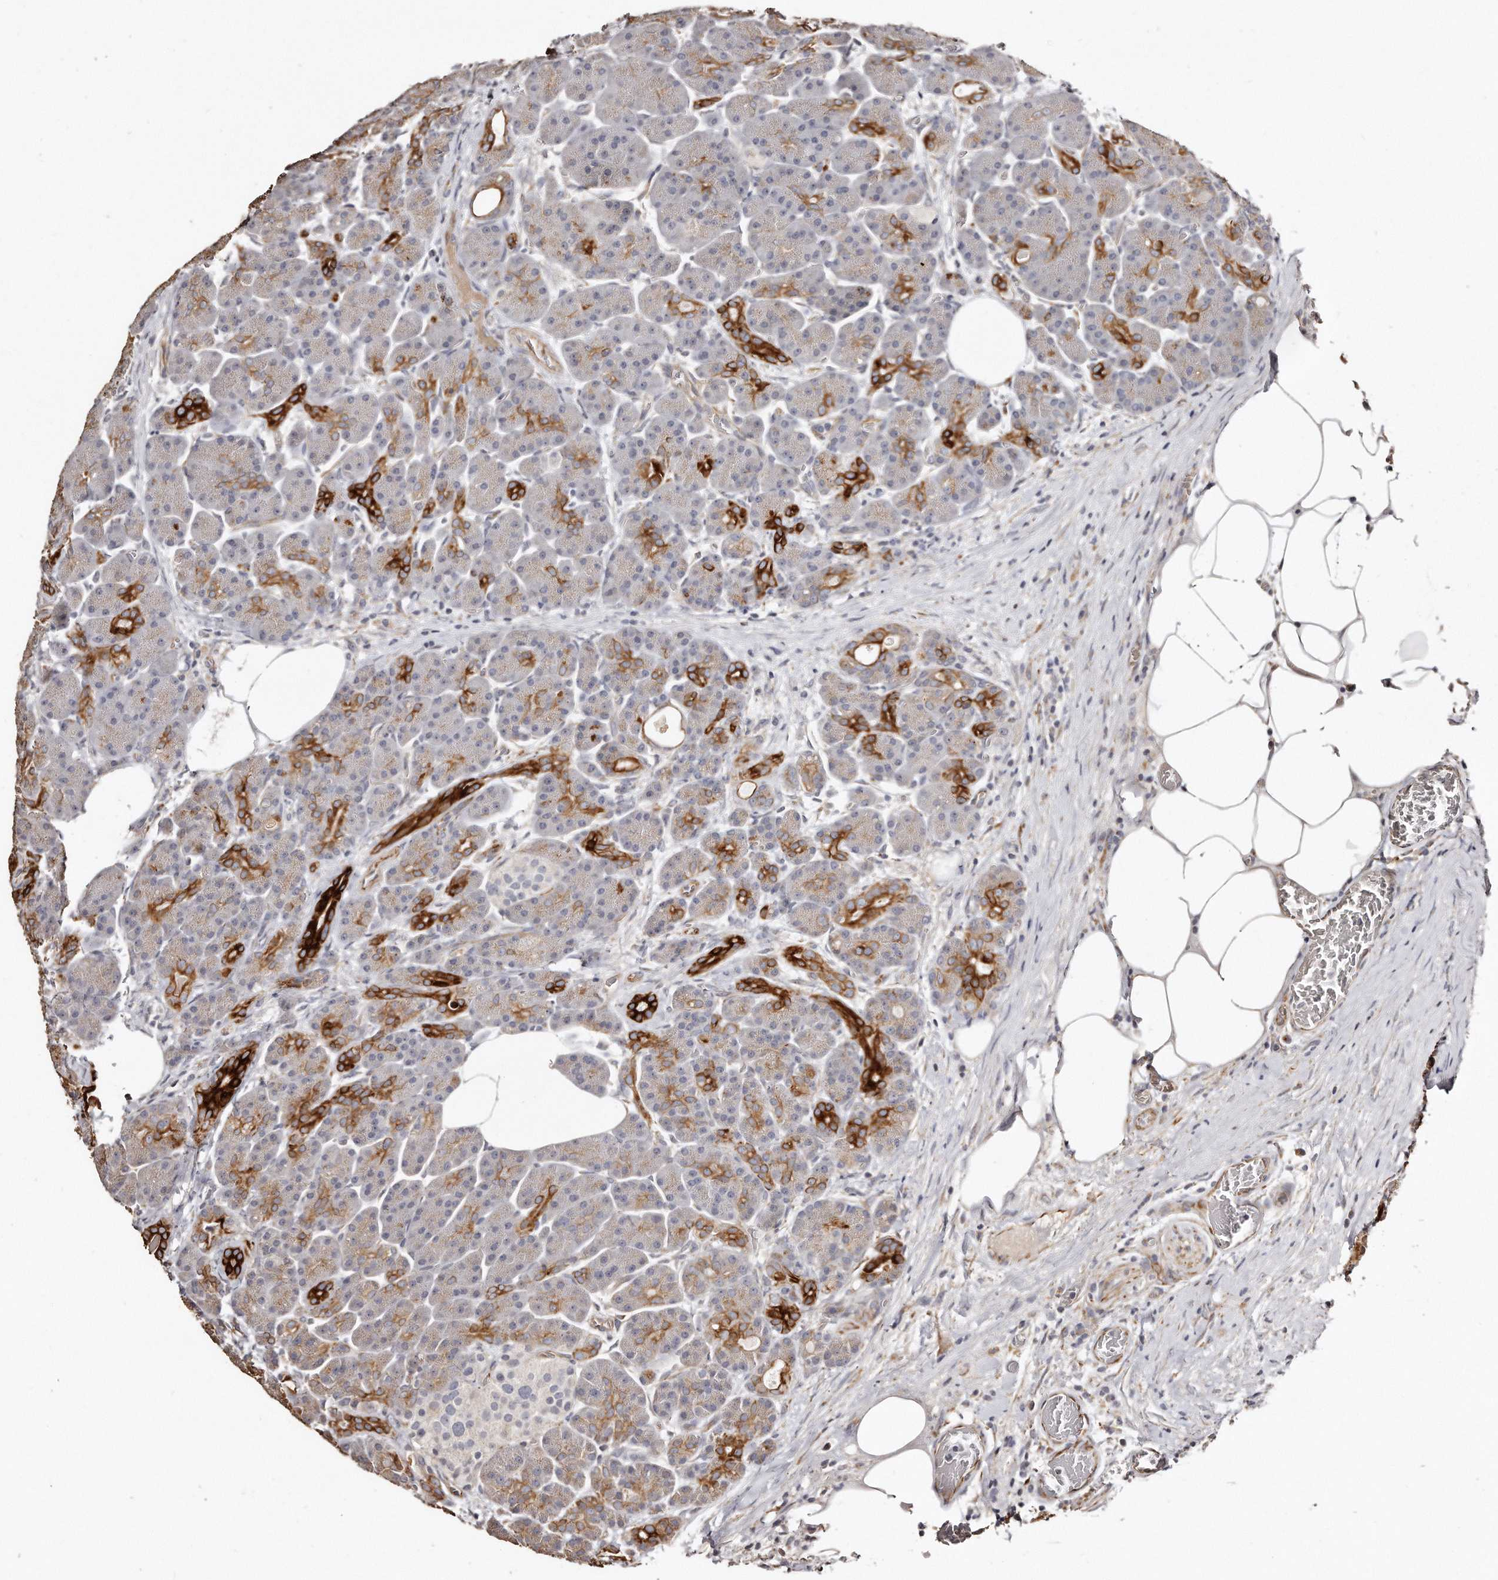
{"staining": {"intensity": "strong", "quantity": "<25%", "location": "cytoplasmic/membranous"}, "tissue": "pancreas", "cell_type": "Exocrine glandular cells", "image_type": "normal", "snomed": [{"axis": "morphology", "description": "Normal tissue, NOS"}, {"axis": "topography", "description": "Pancreas"}], "caption": "This histopathology image displays immunohistochemistry staining of unremarkable human pancreas, with medium strong cytoplasmic/membranous expression in about <25% of exocrine glandular cells.", "gene": "ZYG11A", "patient": {"sex": "male", "age": 63}}